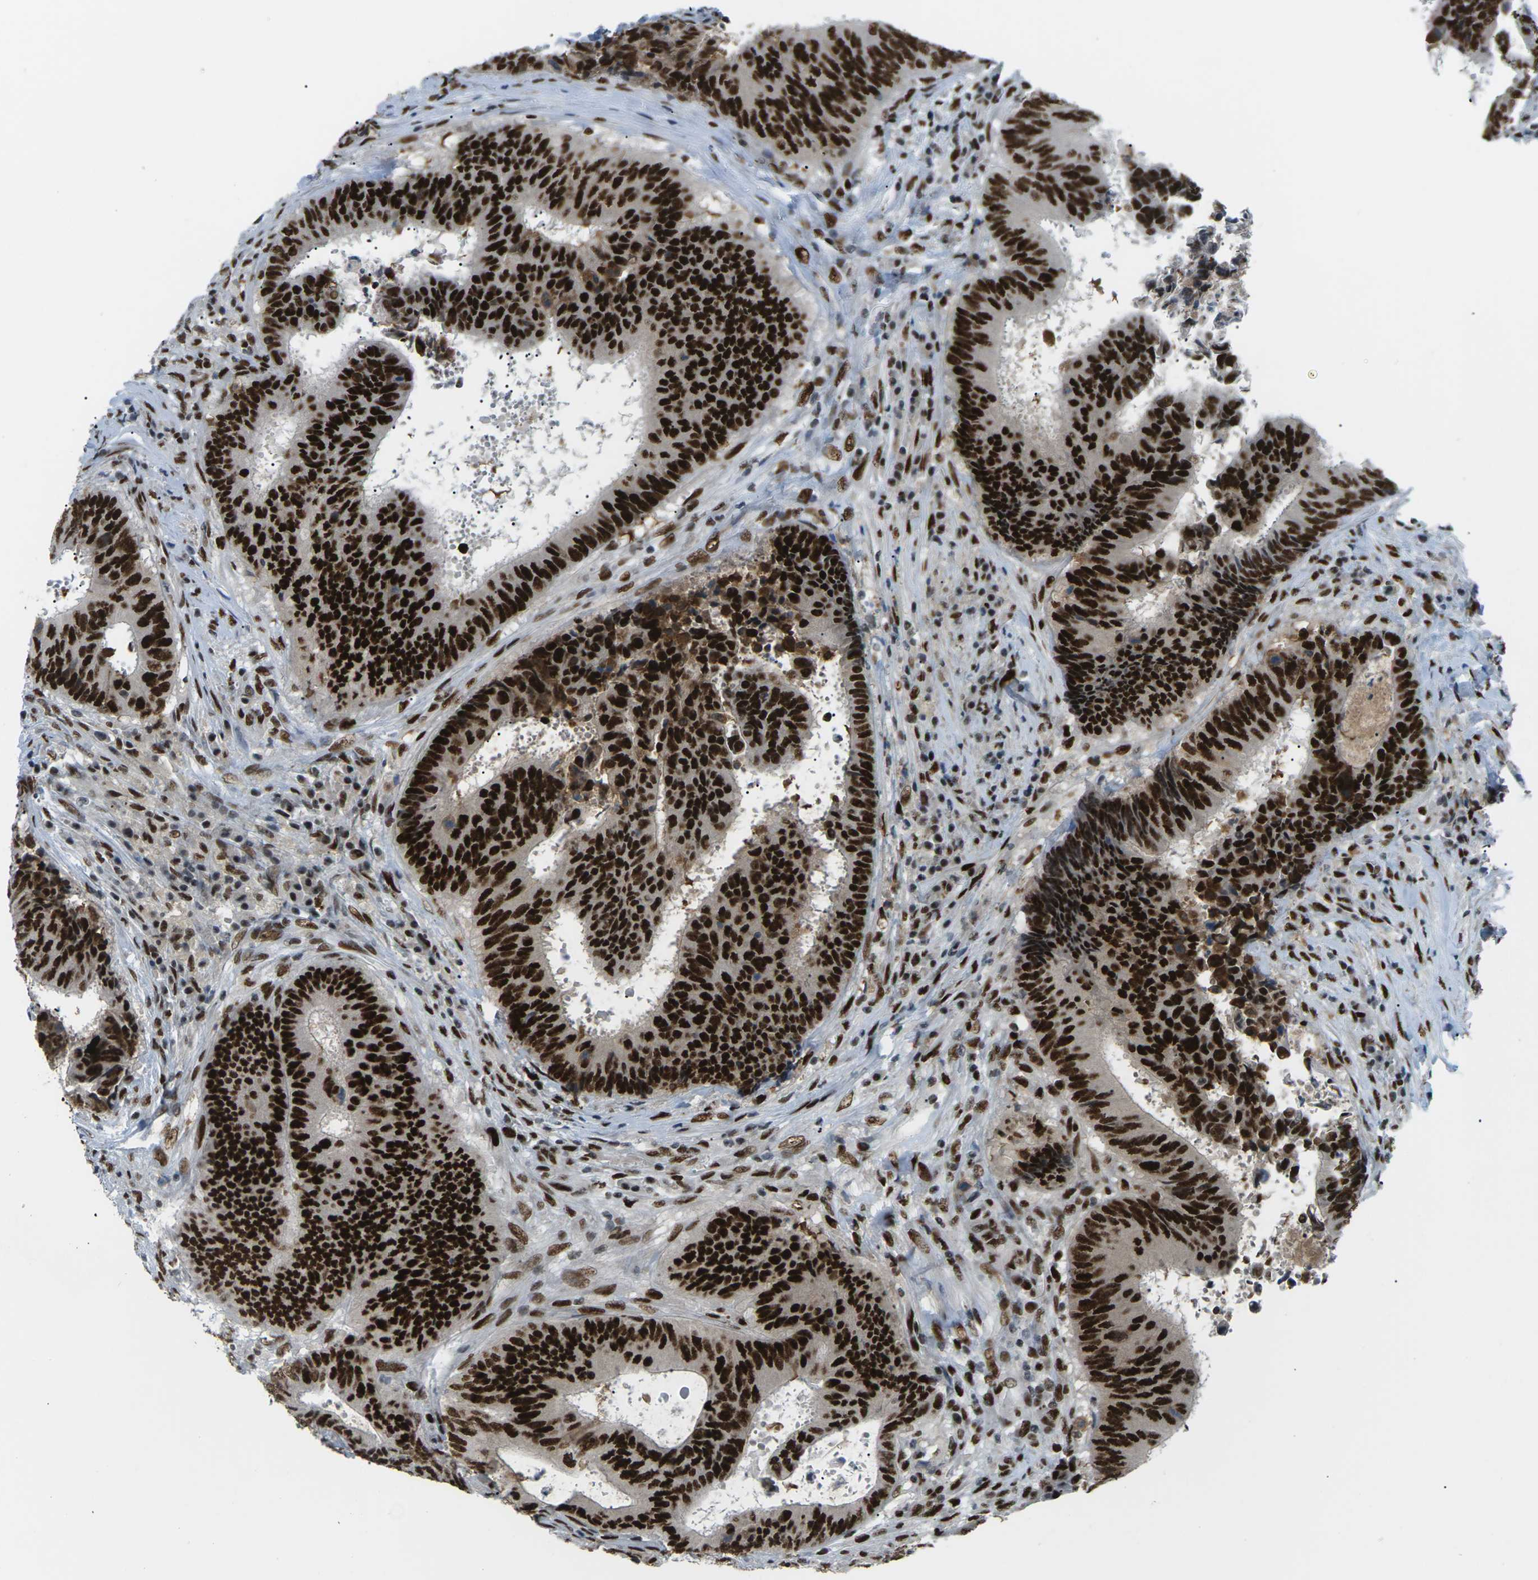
{"staining": {"intensity": "strong", "quantity": ">75%", "location": "nuclear"}, "tissue": "colorectal cancer", "cell_type": "Tumor cells", "image_type": "cancer", "snomed": [{"axis": "morphology", "description": "Adenocarcinoma, NOS"}, {"axis": "topography", "description": "Rectum"}], "caption": "Immunohistochemistry (IHC) of colorectal cancer reveals high levels of strong nuclear staining in approximately >75% of tumor cells.", "gene": "PSME3", "patient": {"sex": "male", "age": 72}}